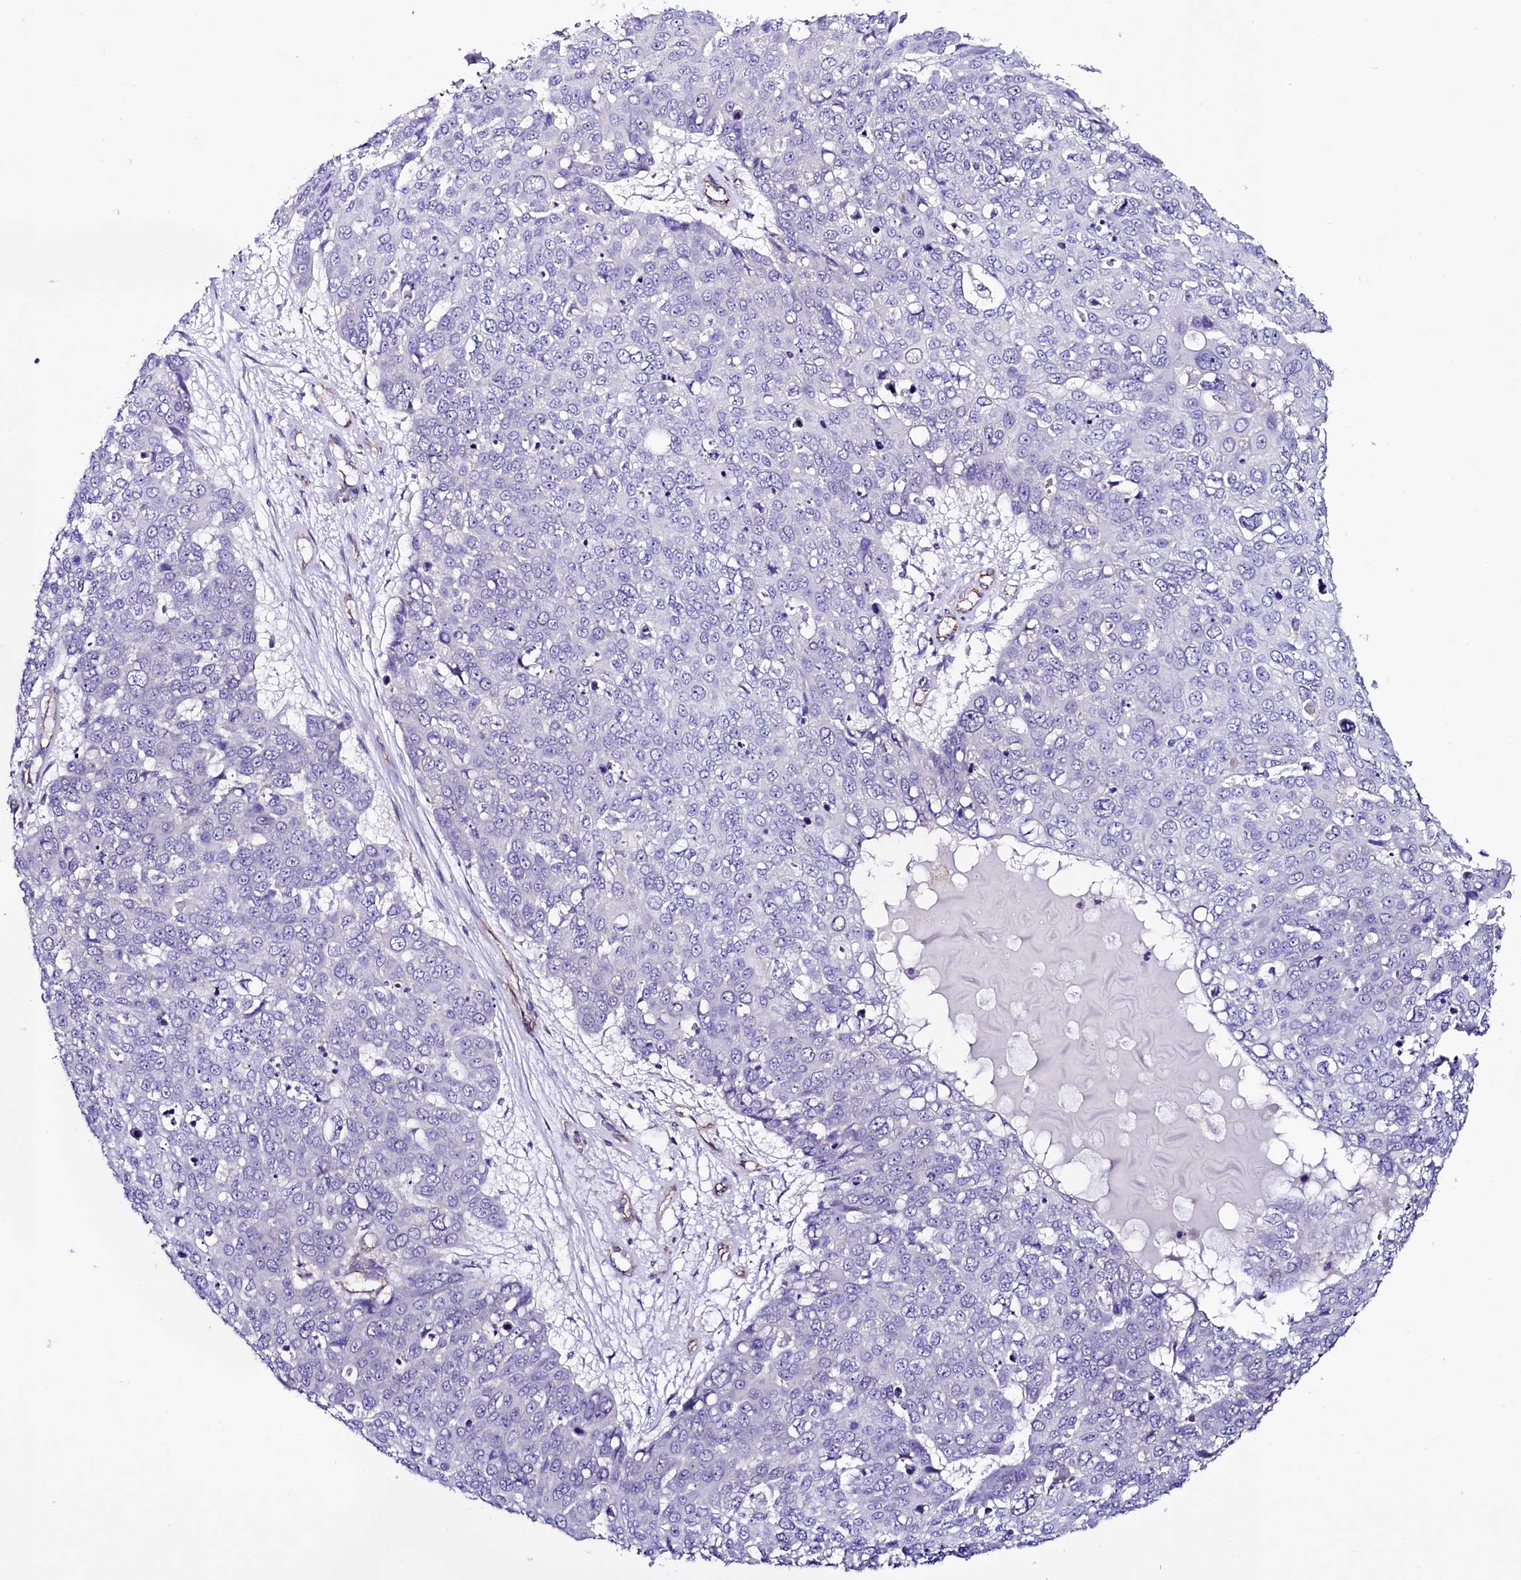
{"staining": {"intensity": "negative", "quantity": "none", "location": "none"}, "tissue": "skin cancer", "cell_type": "Tumor cells", "image_type": "cancer", "snomed": [{"axis": "morphology", "description": "Squamous cell carcinoma, NOS"}, {"axis": "topography", "description": "Skin"}], "caption": "Skin squamous cell carcinoma stained for a protein using IHC reveals no positivity tumor cells.", "gene": "SLF1", "patient": {"sex": "male", "age": 71}}